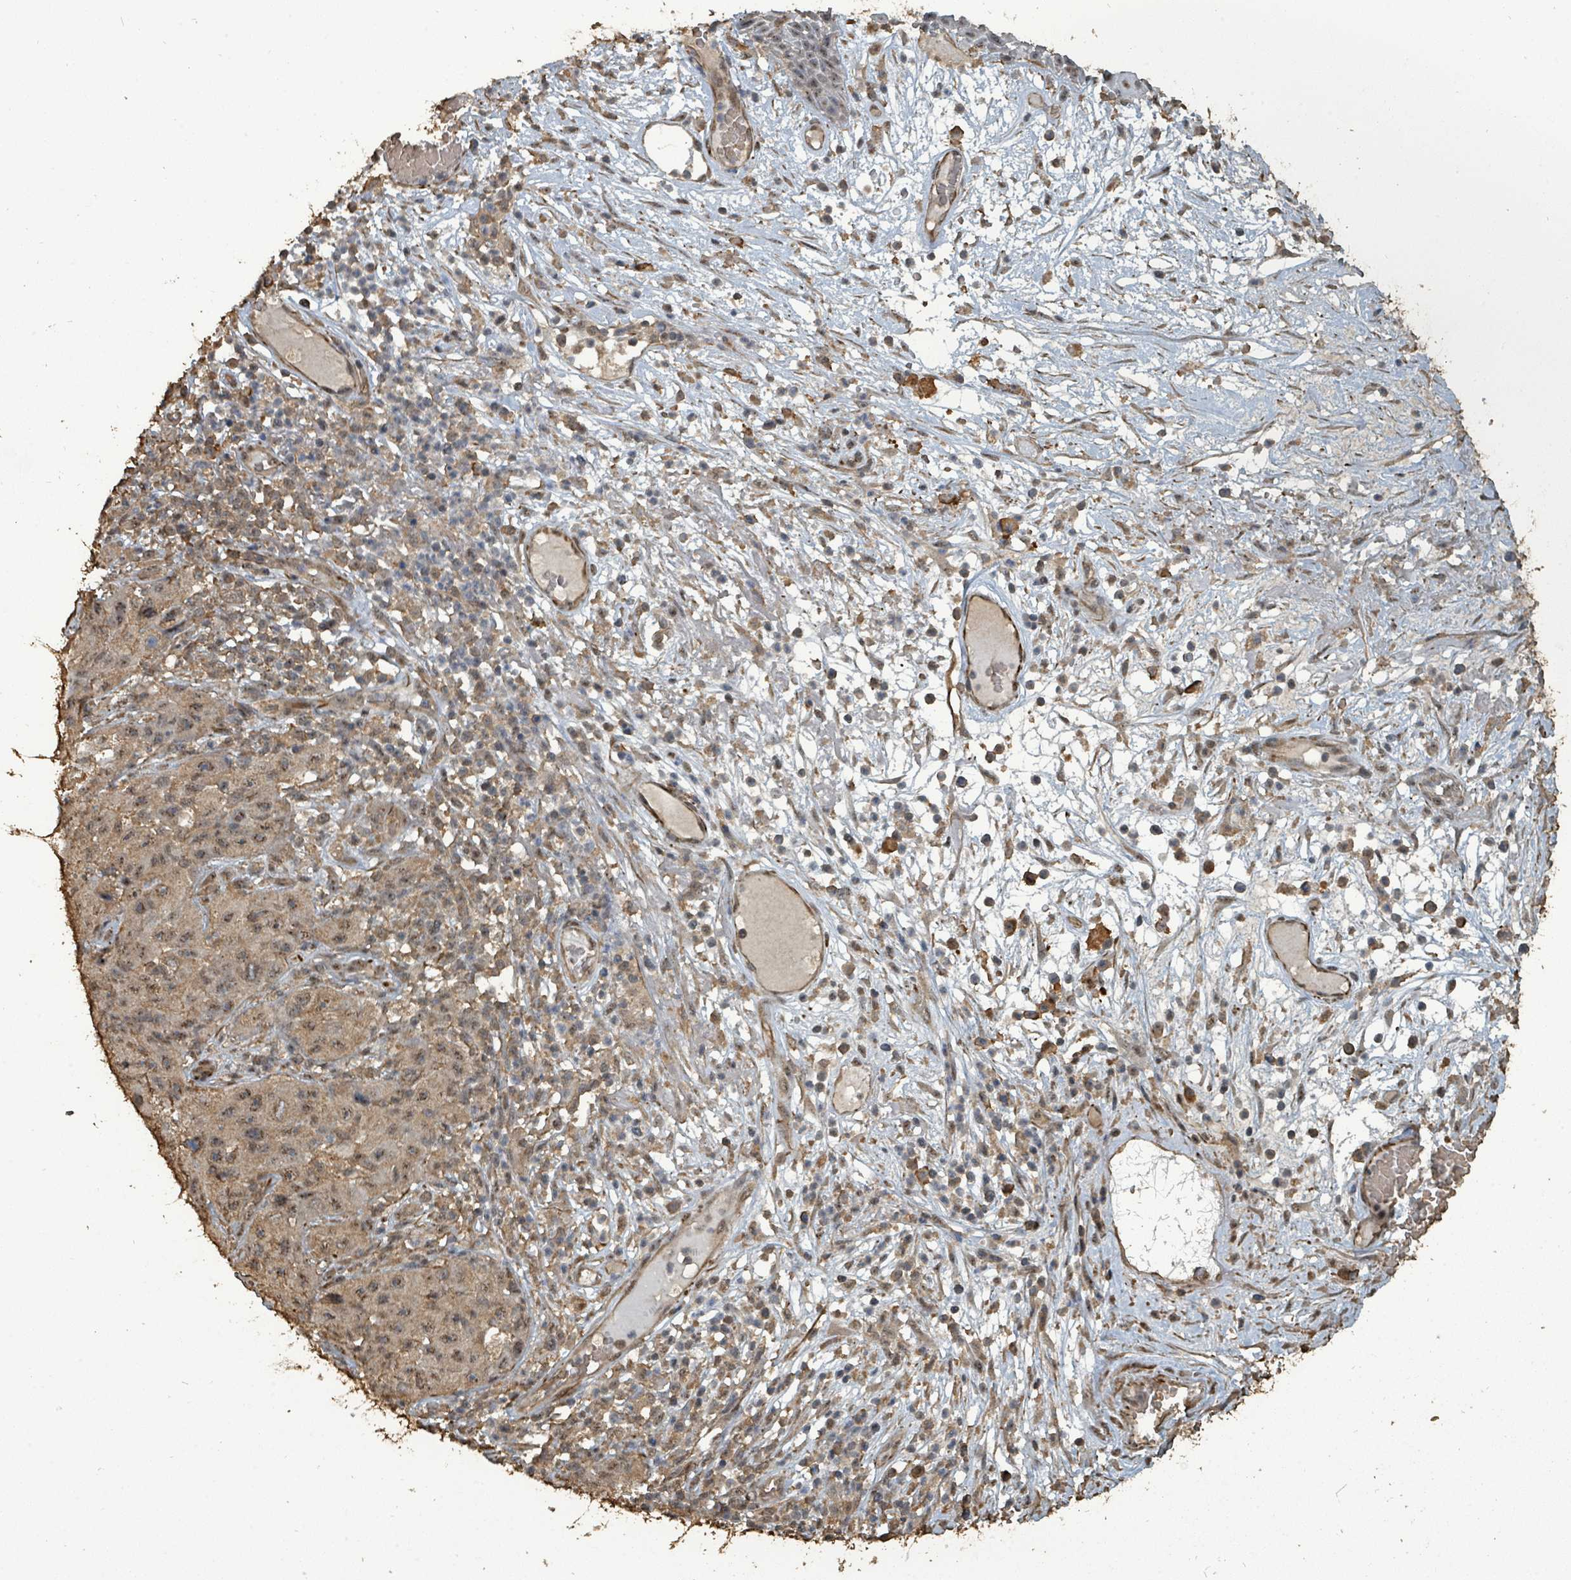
{"staining": {"intensity": "moderate", "quantity": ">75%", "location": "cytoplasmic/membranous,nuclear"}, "tissue": "skin cancer", "cell_type": "Tumor cells", "image_type": "cancer", "snomed": [{"axis": "morphology", "description": "Squamous cell carcinoma, NOS"}, {"axis": "topography", "description": "Skin"}], "caption": "High-magnification brightfield microscopy of skin cancer (squamous cell carcinoma) stained with DAB (3,3'-diaminobenzidine) (brown) and counterstained with hematoxylin (blue). tumor cells exhibit moderate cytoplasmic/membranous and nuclear staining is appreciated in about>75% of cells.", "gene": "C6orf52", "patient": {"sex": "female", "age": 87}}